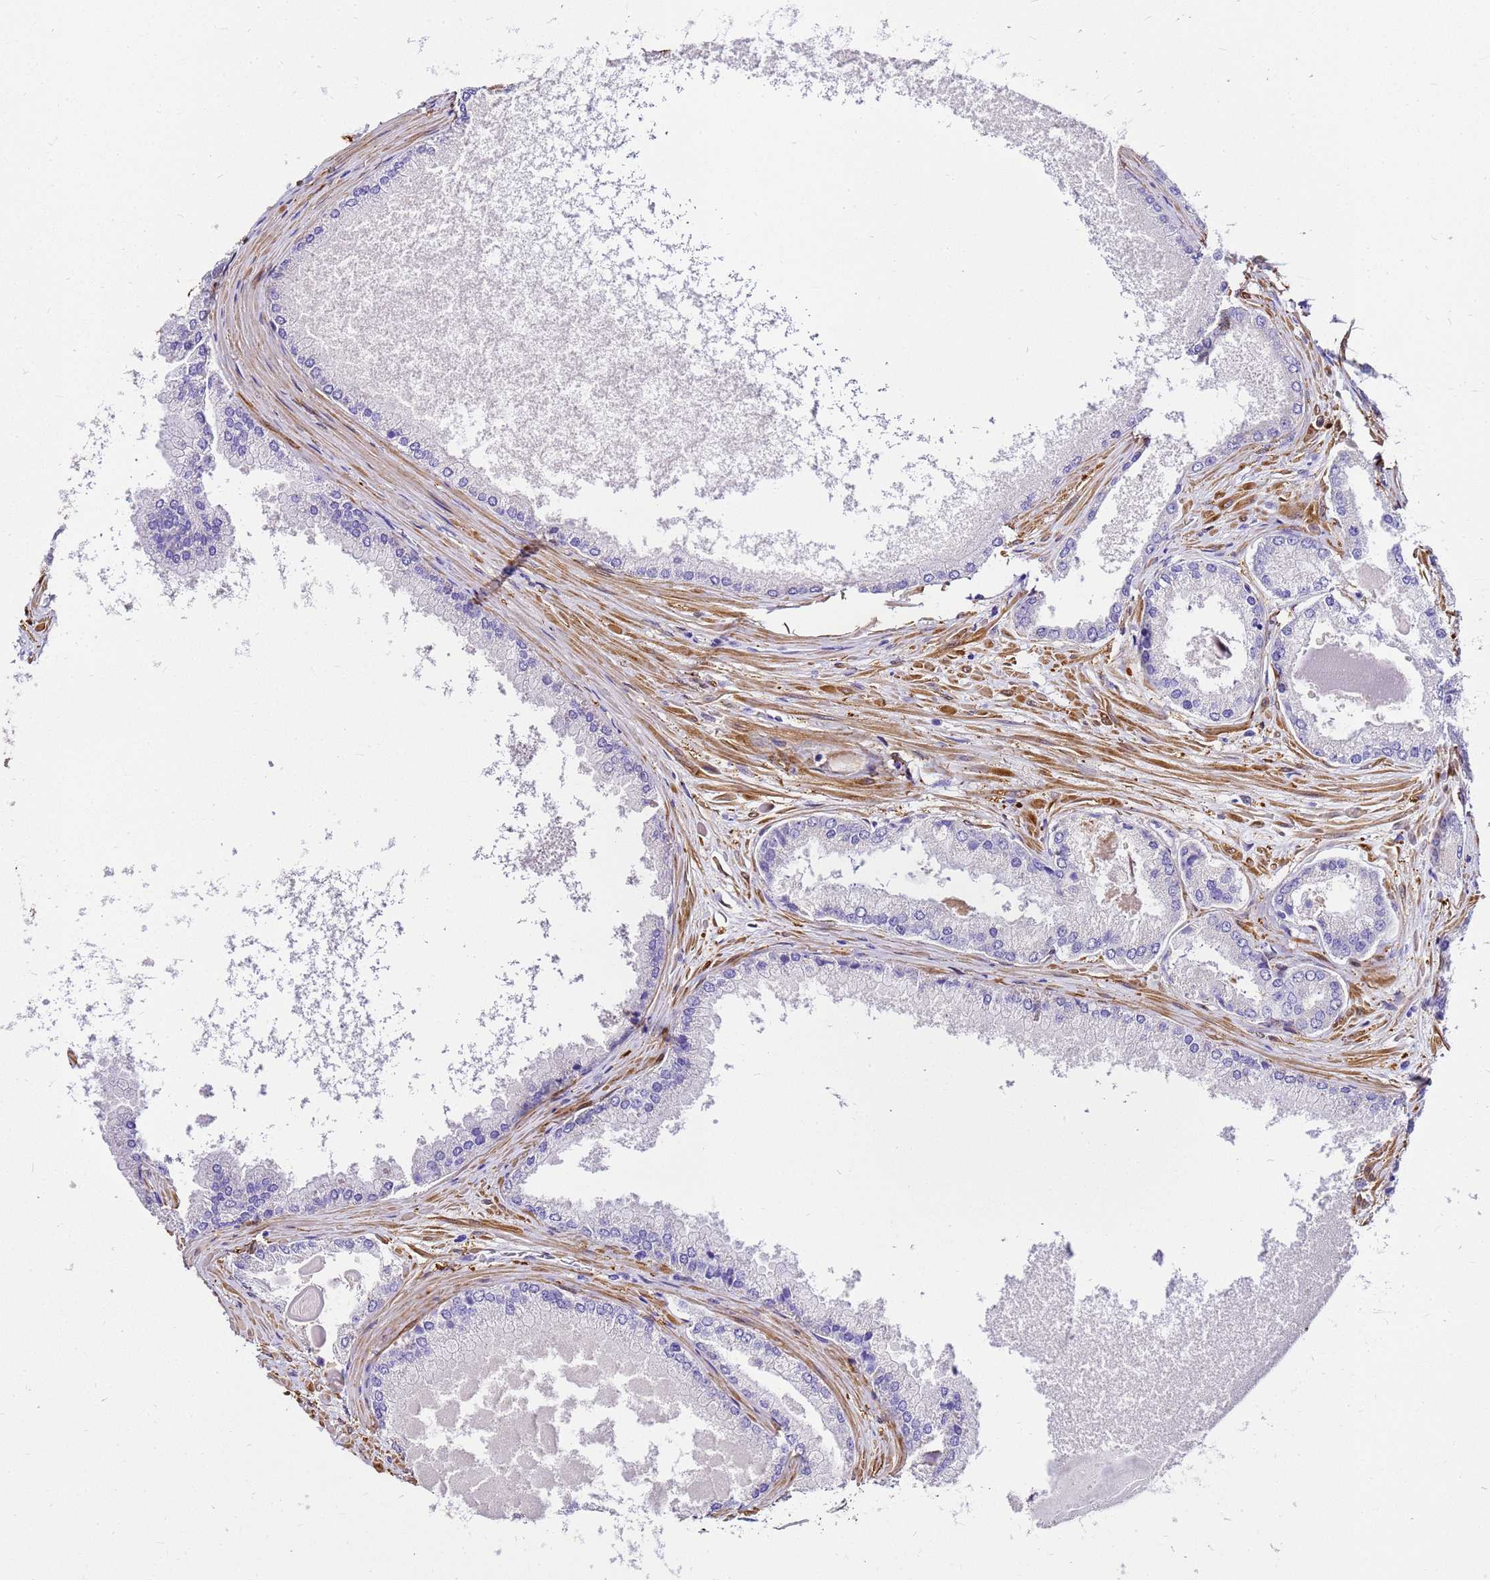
{"staining": {"intensity": "negative", "quantity": "none", "location": "none"}, "tissue": "prostate cancer", "cell_type": "Tumor cells", "image_type": "cancer", "snomed": [{"axis": "morphology", "description": "Adenocarcinoma, Low grade"}, {"axis": "topography", "description": "Prostate"}], "caption": "This is an immunohistochemistry (IHC) image of human prostate cancer (adenocarcinoma (low-grade)). There is no staining in tumor cells.", "gene": "HSPB6", "patient": {"sex": "male", "age": 68}}